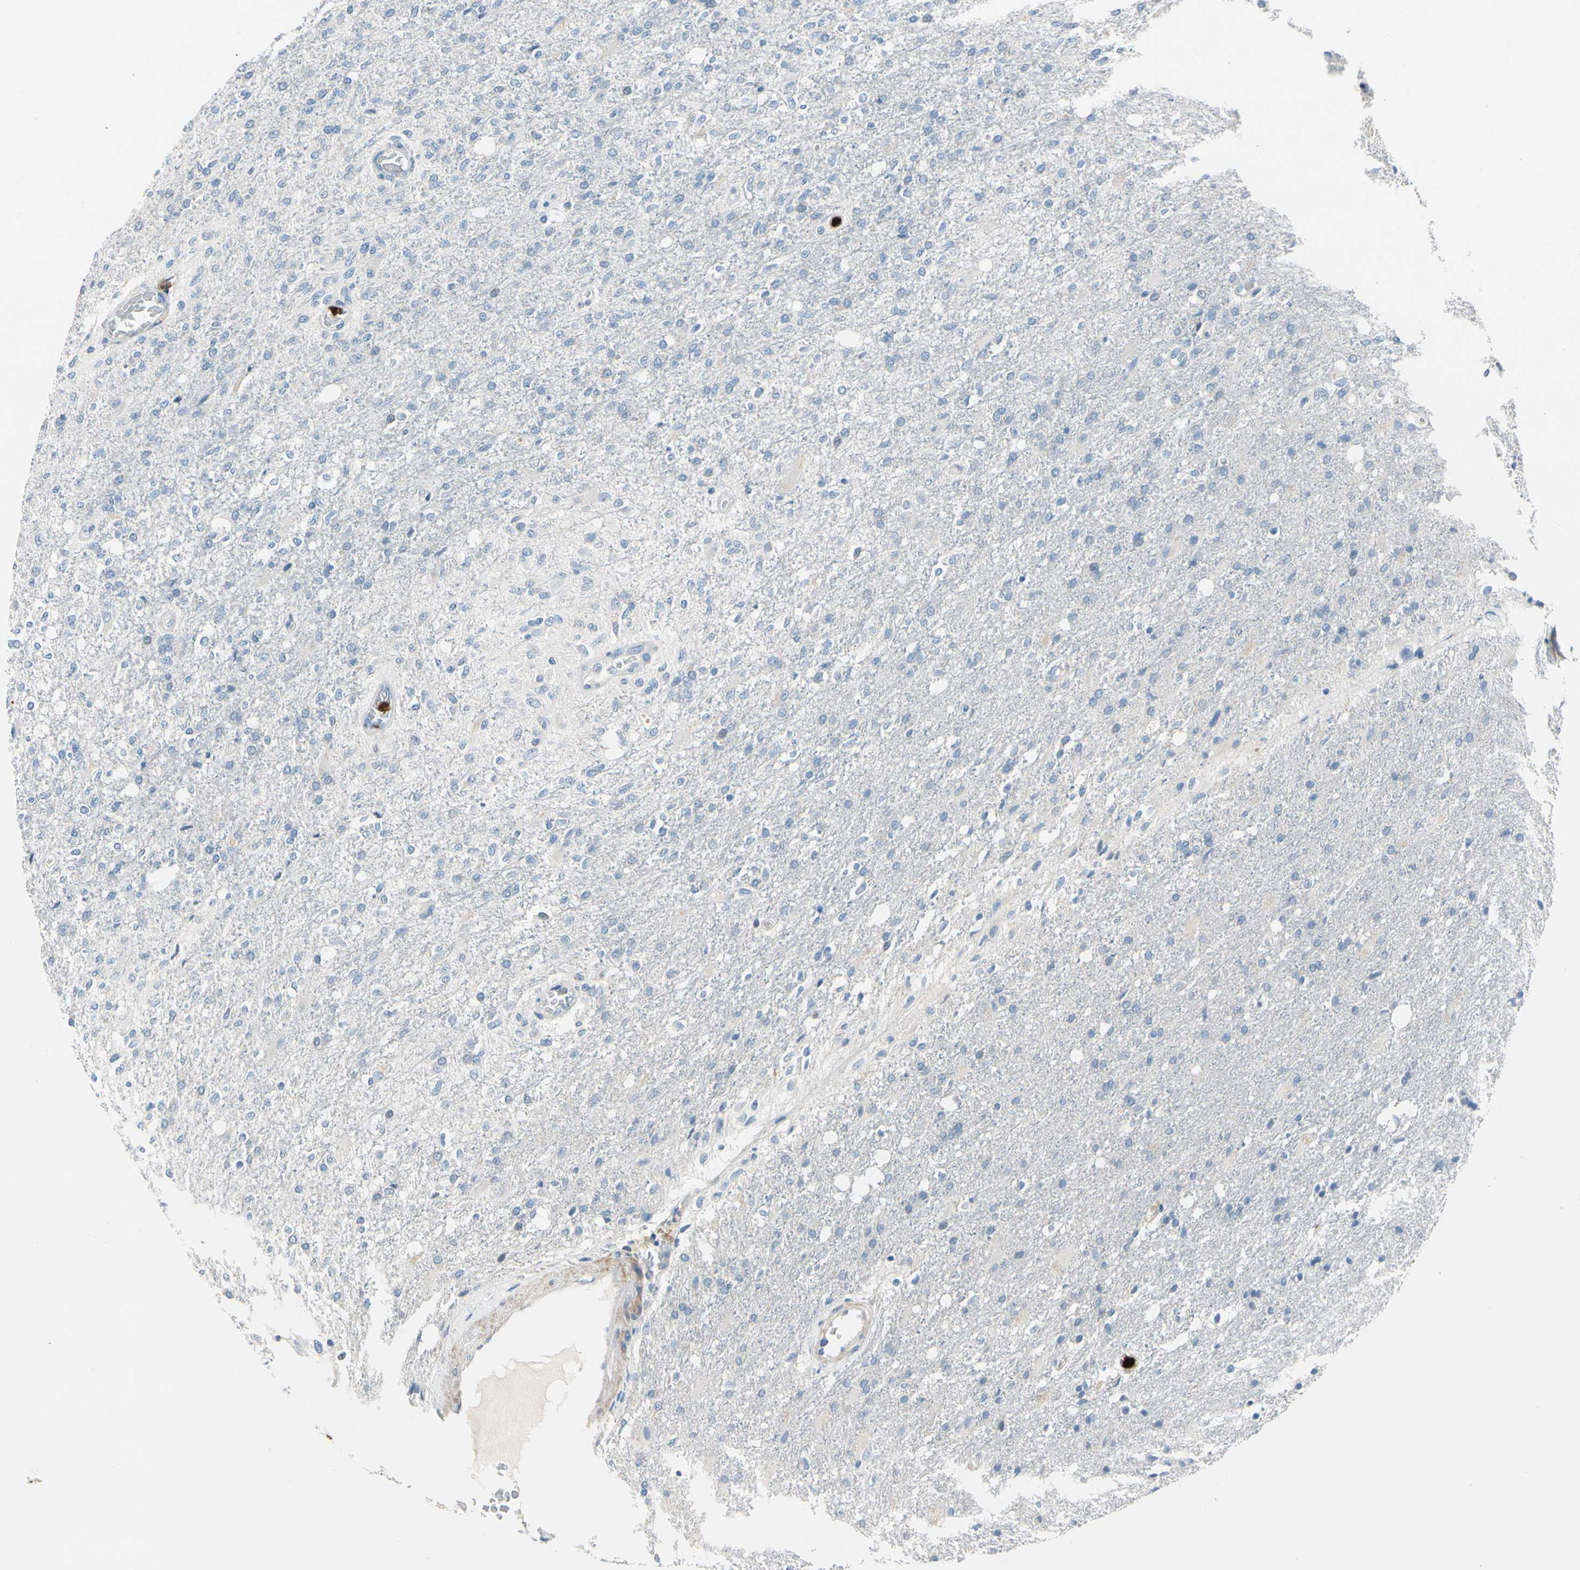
{"staining": {"intensity": "negative", "quantity": "none", "location": "none"}, "tissue": "glioma", "cell_type": "Tumor cells", "image_type": "cancer", "snomed": [{"axis": "morphology", "description": "Normal tissue, NOS"}, {"axis": "morphology", "description": "Glioma, malignant, High grade"}, {"axis": "topography", "description": "Cerebral cortex"}], "caption": "Immunohistochemistry photomicrograph of human glioma stained for a protein (brown), which displays no staining in tumor cells.", "gene": "TRAF5", "patient": {"sex": "male", "age": 77}}